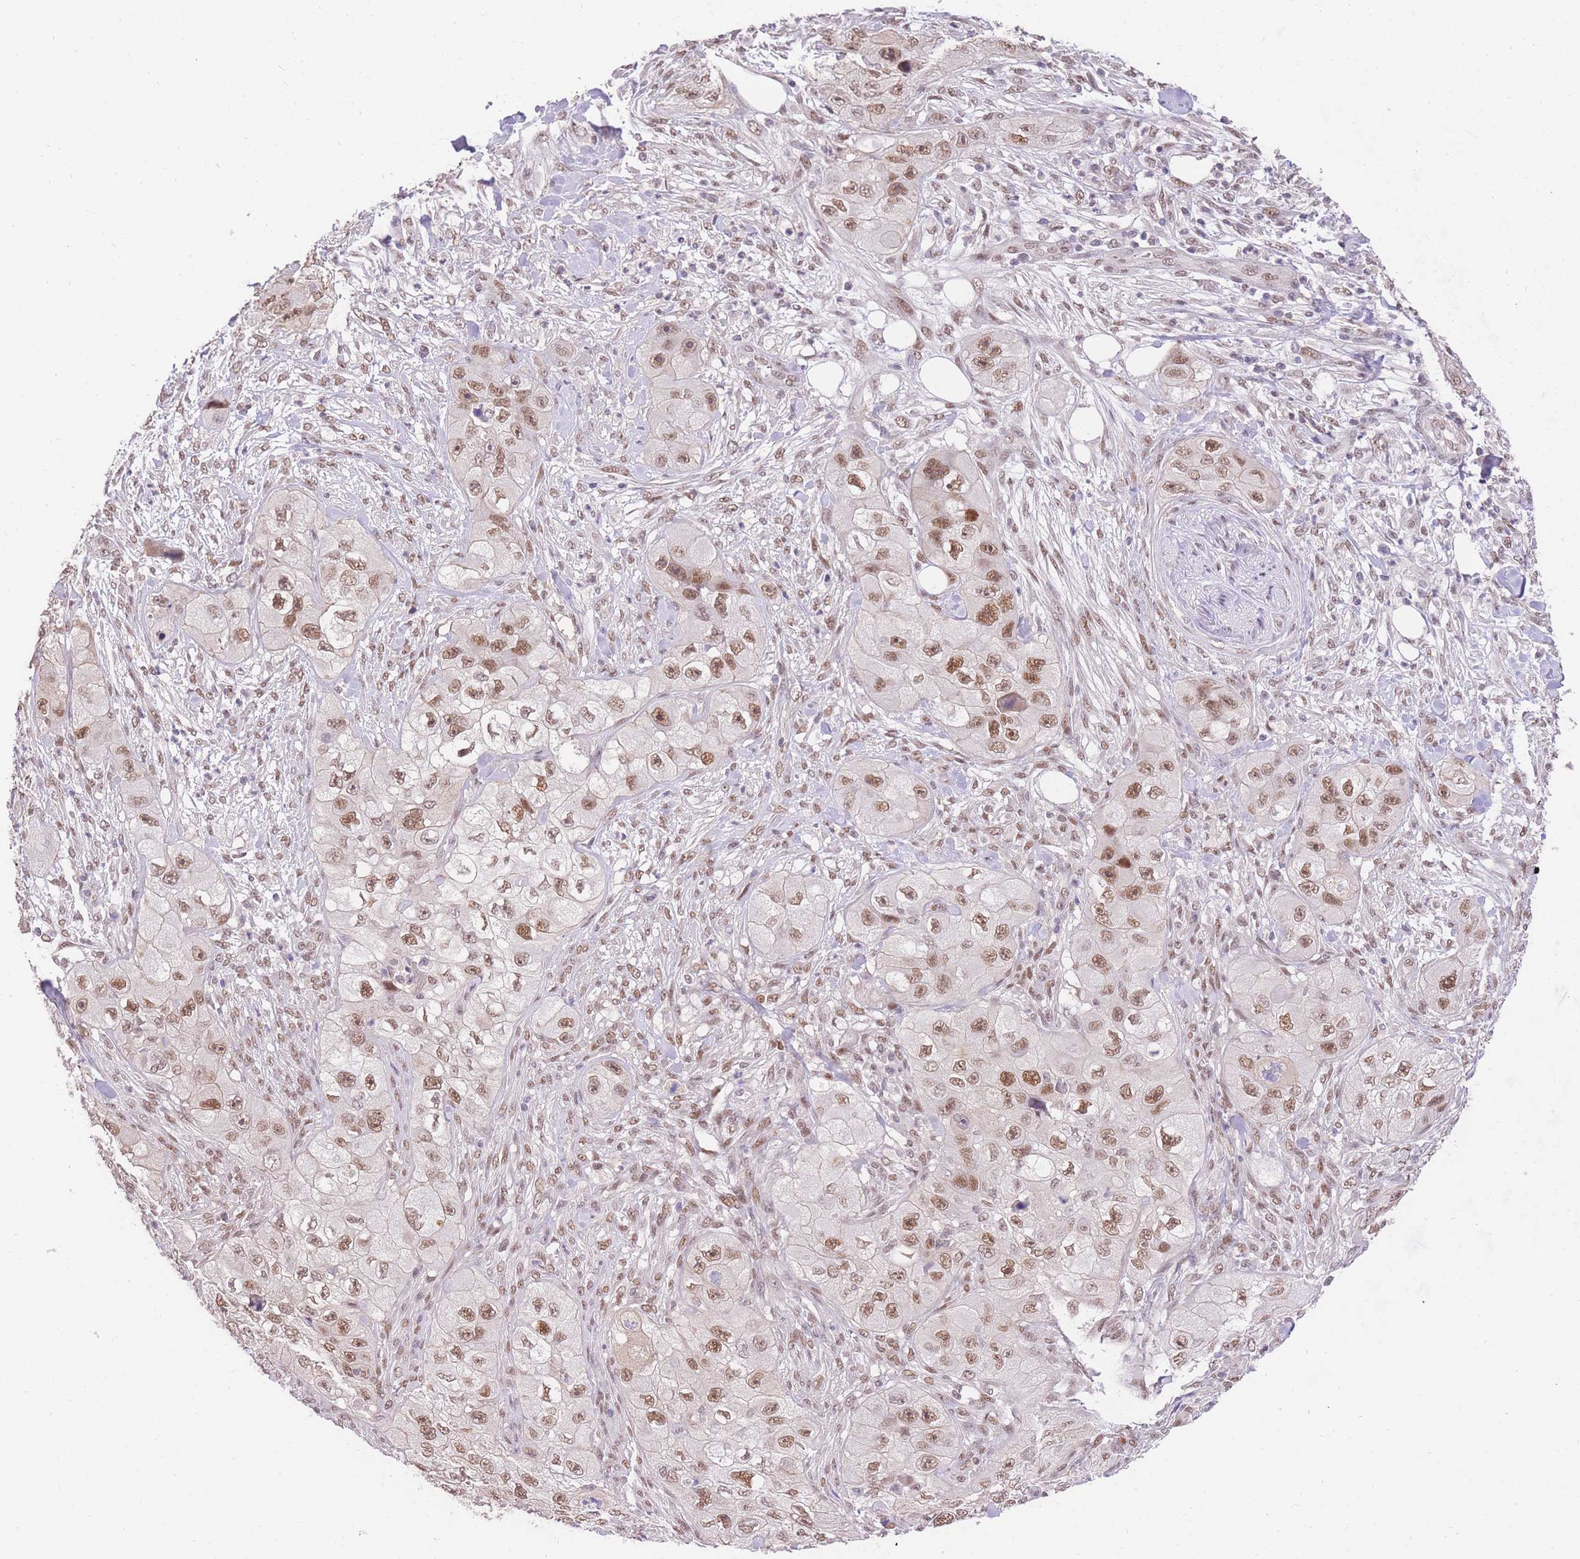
{"staining": {"intensity": "moderate", "quantity": ">75%", "location": "nuclear"}, "tissue": "skin cancer", "cell_type": "Tumor cells", "image_type": "cancer", "snomed": [{"axis": "morphology", "description": "Squamous cell carcinoma, NOS"}, {"axis": "topography", "description": "Skin"}, {"axis": "topography", "description": "Subcutis"}], "caption": "High-power microscopy captured an IHC image of skin cancer (squamous cell carcinoma), revealing moderate nuclear expression in approximately >75% of tumor cells.", "gene": "UBXN7", "patient": {"sex": "male", "age": 73}}